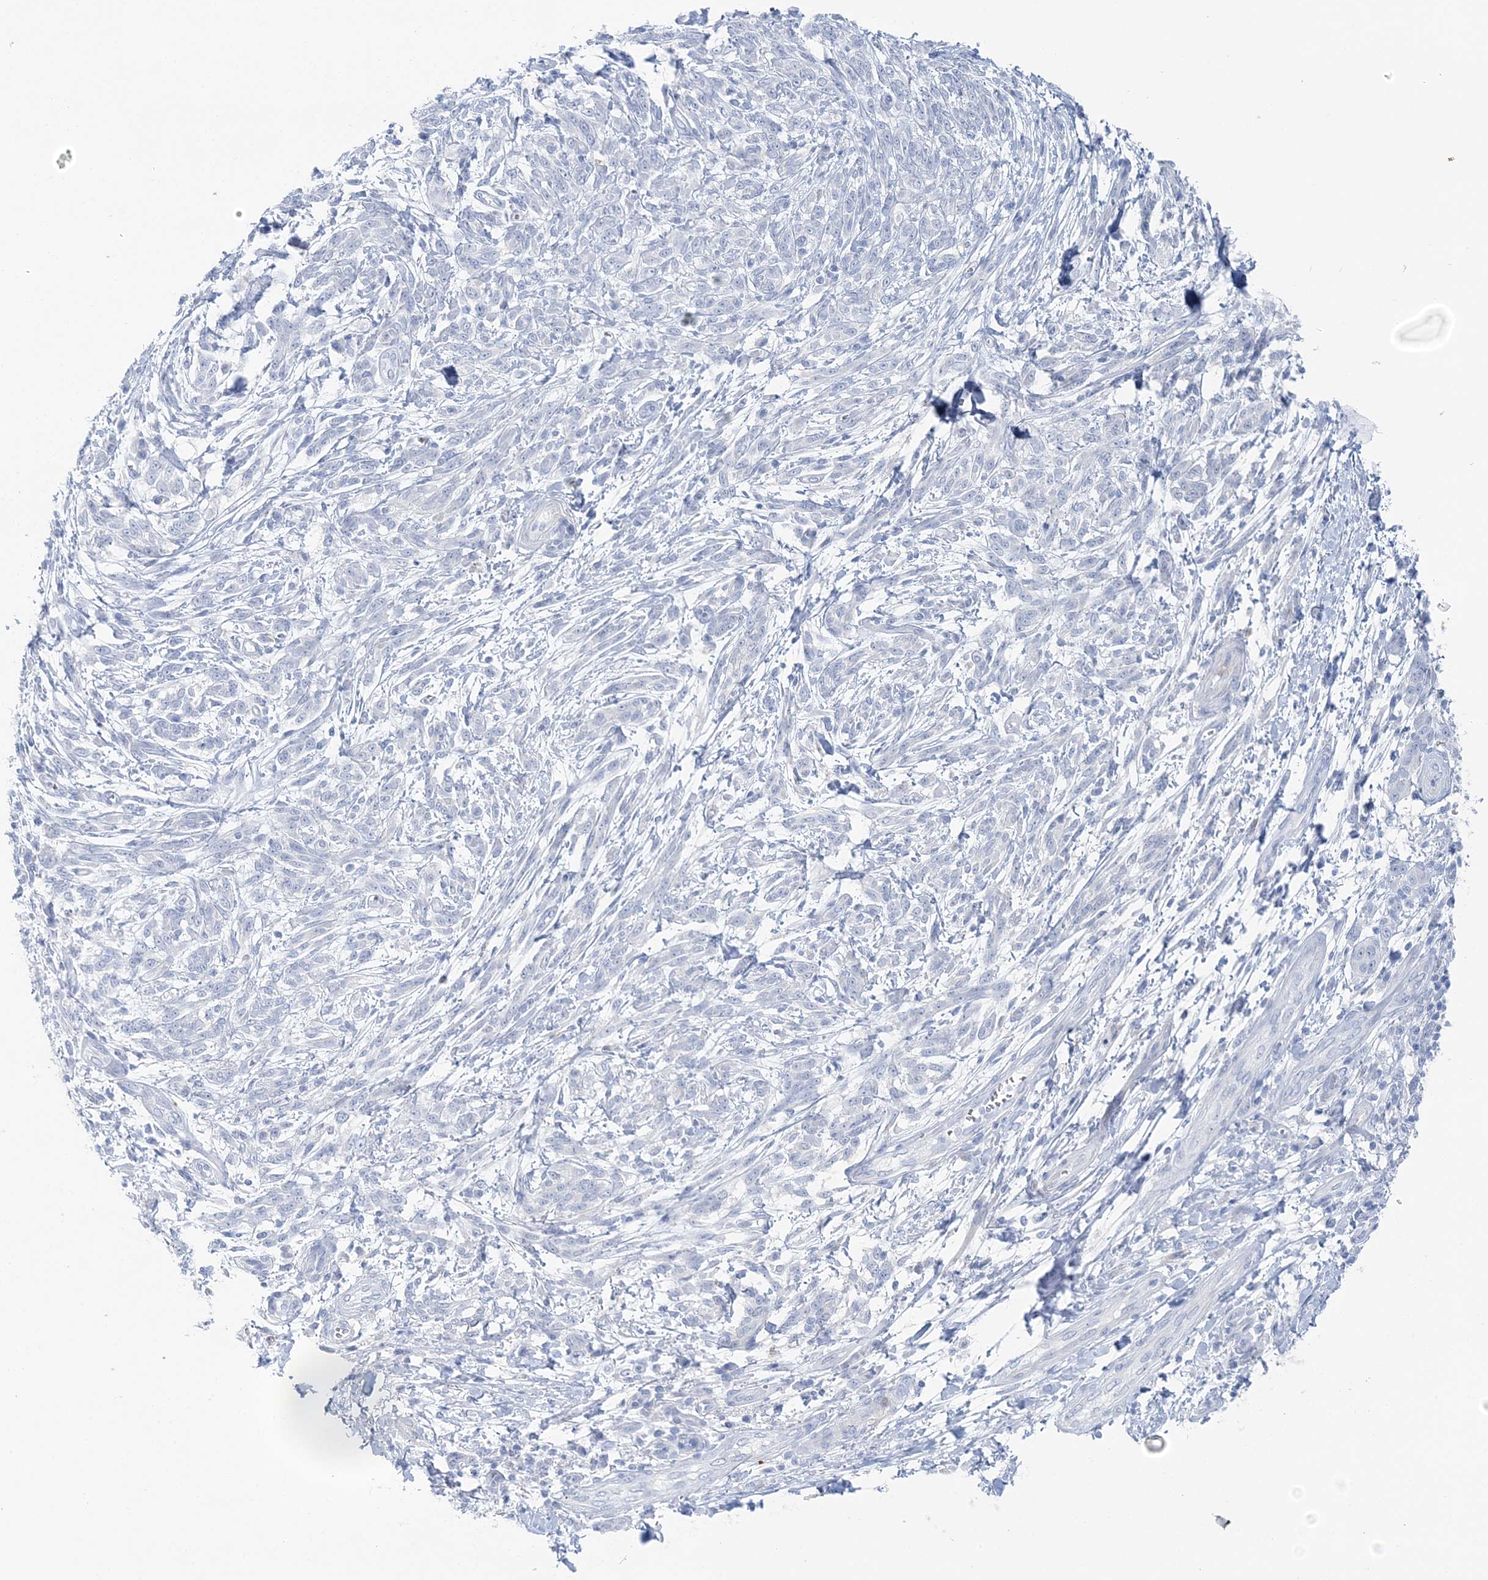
{"staining": {"intensity": "negative", "quantity": "none", "location": "none"}, "tissue": "melanoma", "cell_type": "Tumor cells", "image_type": "cancer", "snomed": [{"axis": "morphology", "description": "Malignant melanoma, NOS"}, {"axis": "topography", "description": "Skin"}], "caption": "Melanoma stained for a protein using immunohistochemistry demonstrates no positivity tumor cells.", "gene": "HMGCS1", "patient": {"sex": "male", "age": 49}}